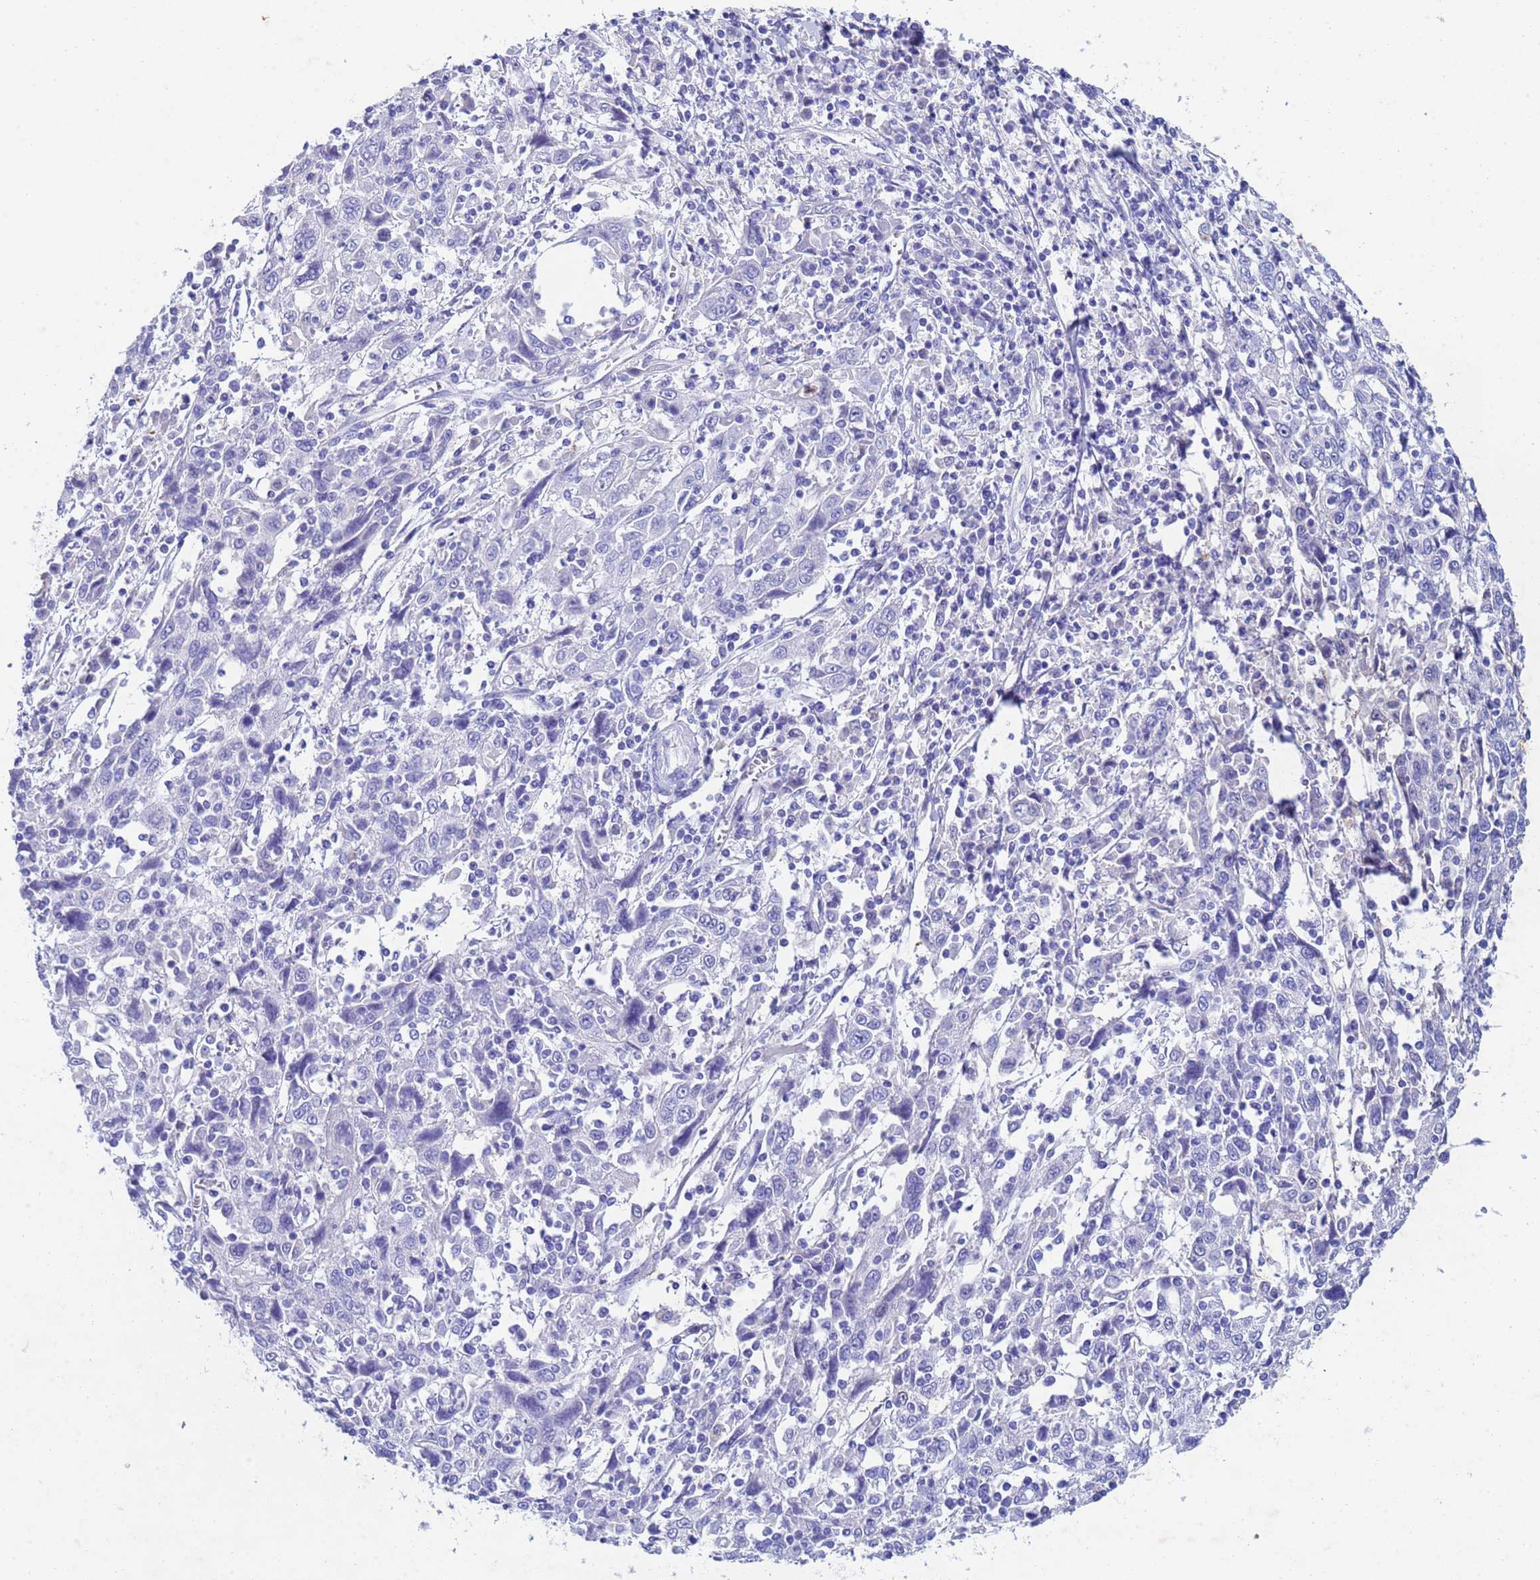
{"staining": {"intensity": "negative", "quantity": "none", "location": "none"}, "tissue": "cervical cancer", "cell_type": "Tumor cells", "image_type": "cancer", "snomed": [{"axis": "morphology", "description": "Squamous cell carcinoma, NOS"}, {"axis": "topography", "description": "Cervix"}], "caption": "Human cervical cancer stained for a protein using IHC reveals no positivity in tumor cells.", "gene": "CSTB", "patient": {"sex": "female", "age": 46}}